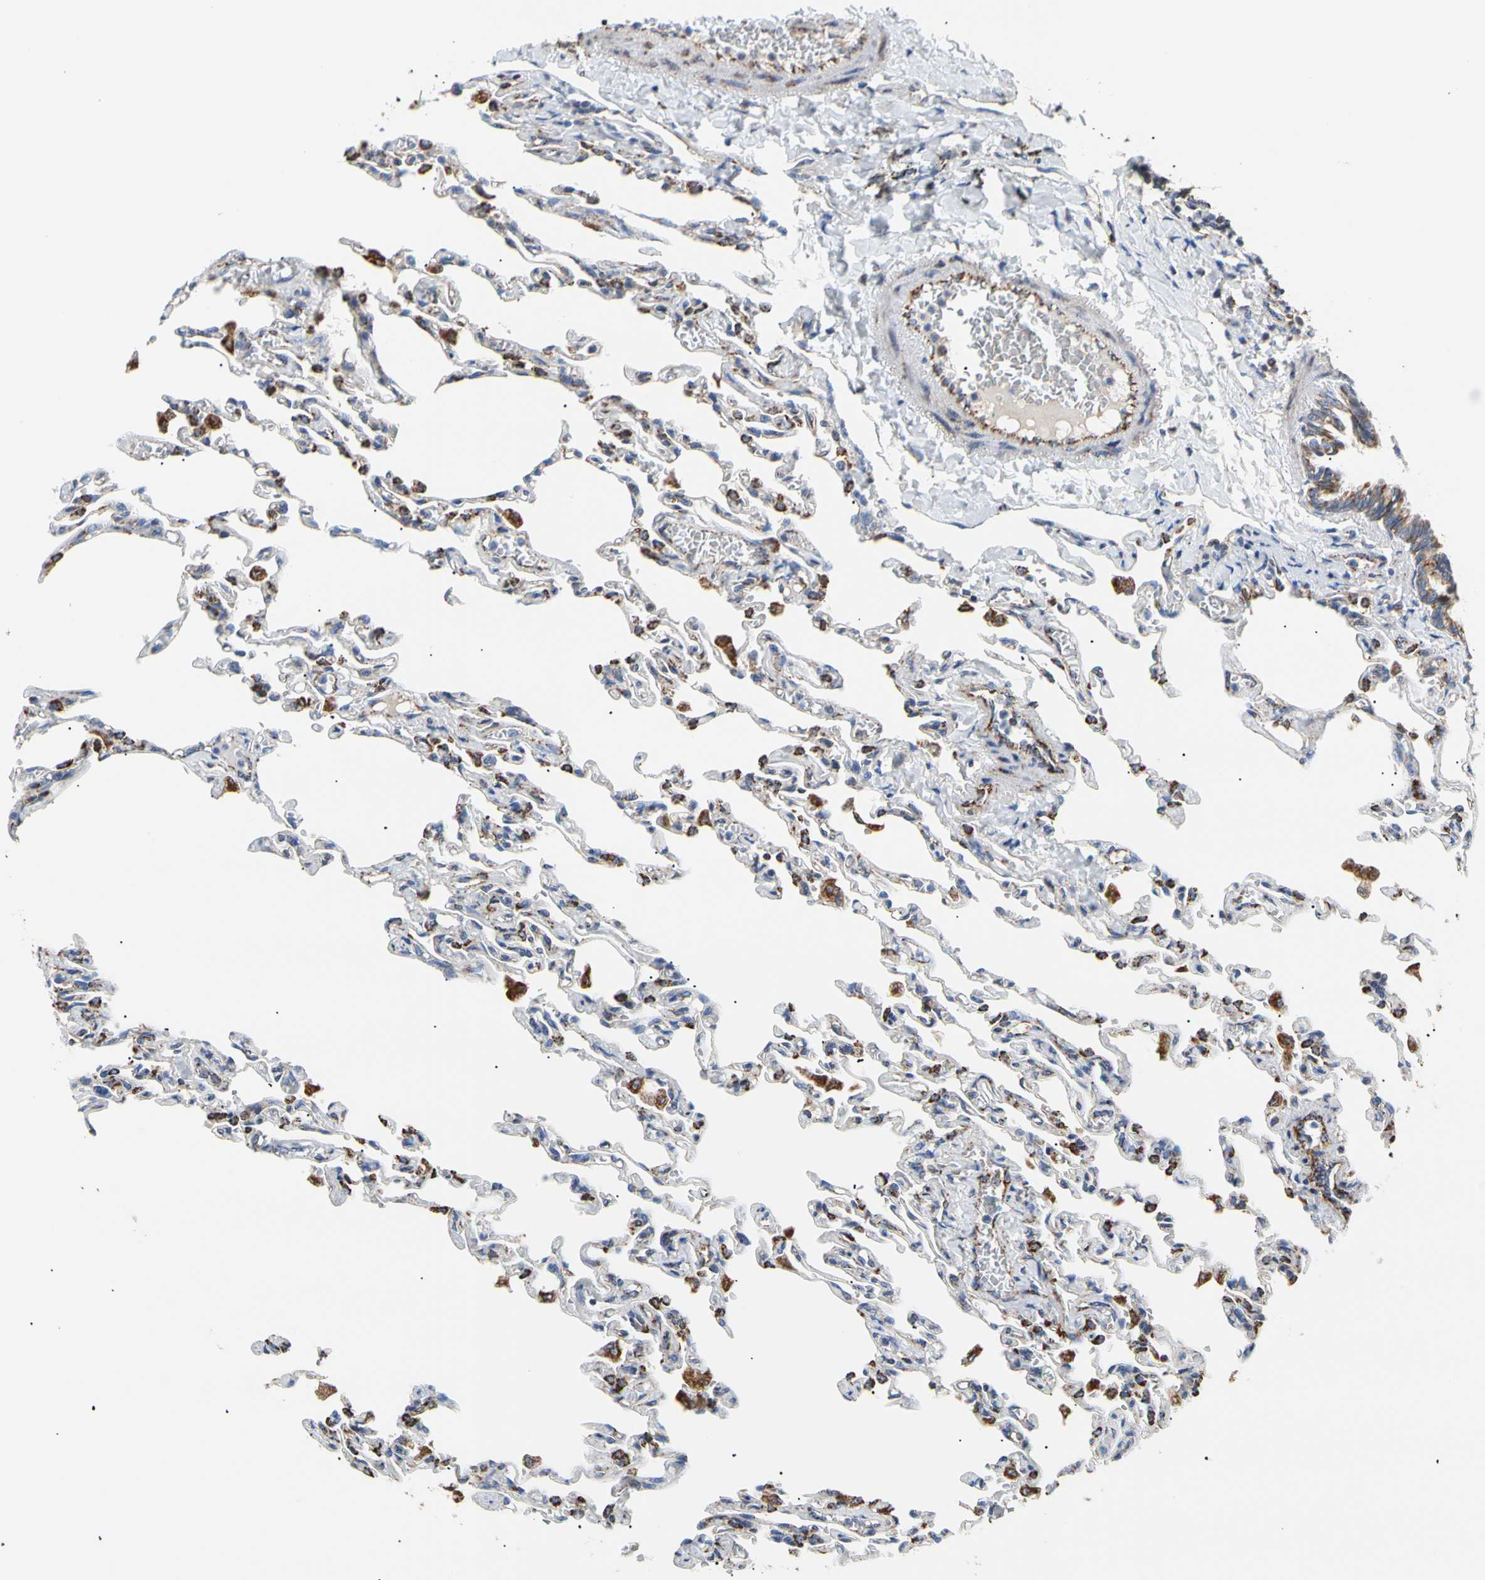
{"staining": {"intensity": "strong", "quantity": "<25%", "location": "cytoplasmic/membranous"}, "tissue": "lung", "cell_type": "Alveolar cells", "image_type": "normal", "snomed": [{"axis": "morphology", "description": "Normal tissue, NOS"}, {"axis": "topography", "description": "Lung"}], "caption": "An immunohistochemistry image of unremarkable tissue is shown. Protein staining in brown labels strong cytoplasmic/membranous positivity in lung within alveolar cells. The staining was performed using DAB (3,3'-diaminobenzidine), with brown indicating positive protein expression. Nuclei are stained blue with hematoxylin.", "gene": "ACAT1", "patient": {"sex": "male", "age": 21}}